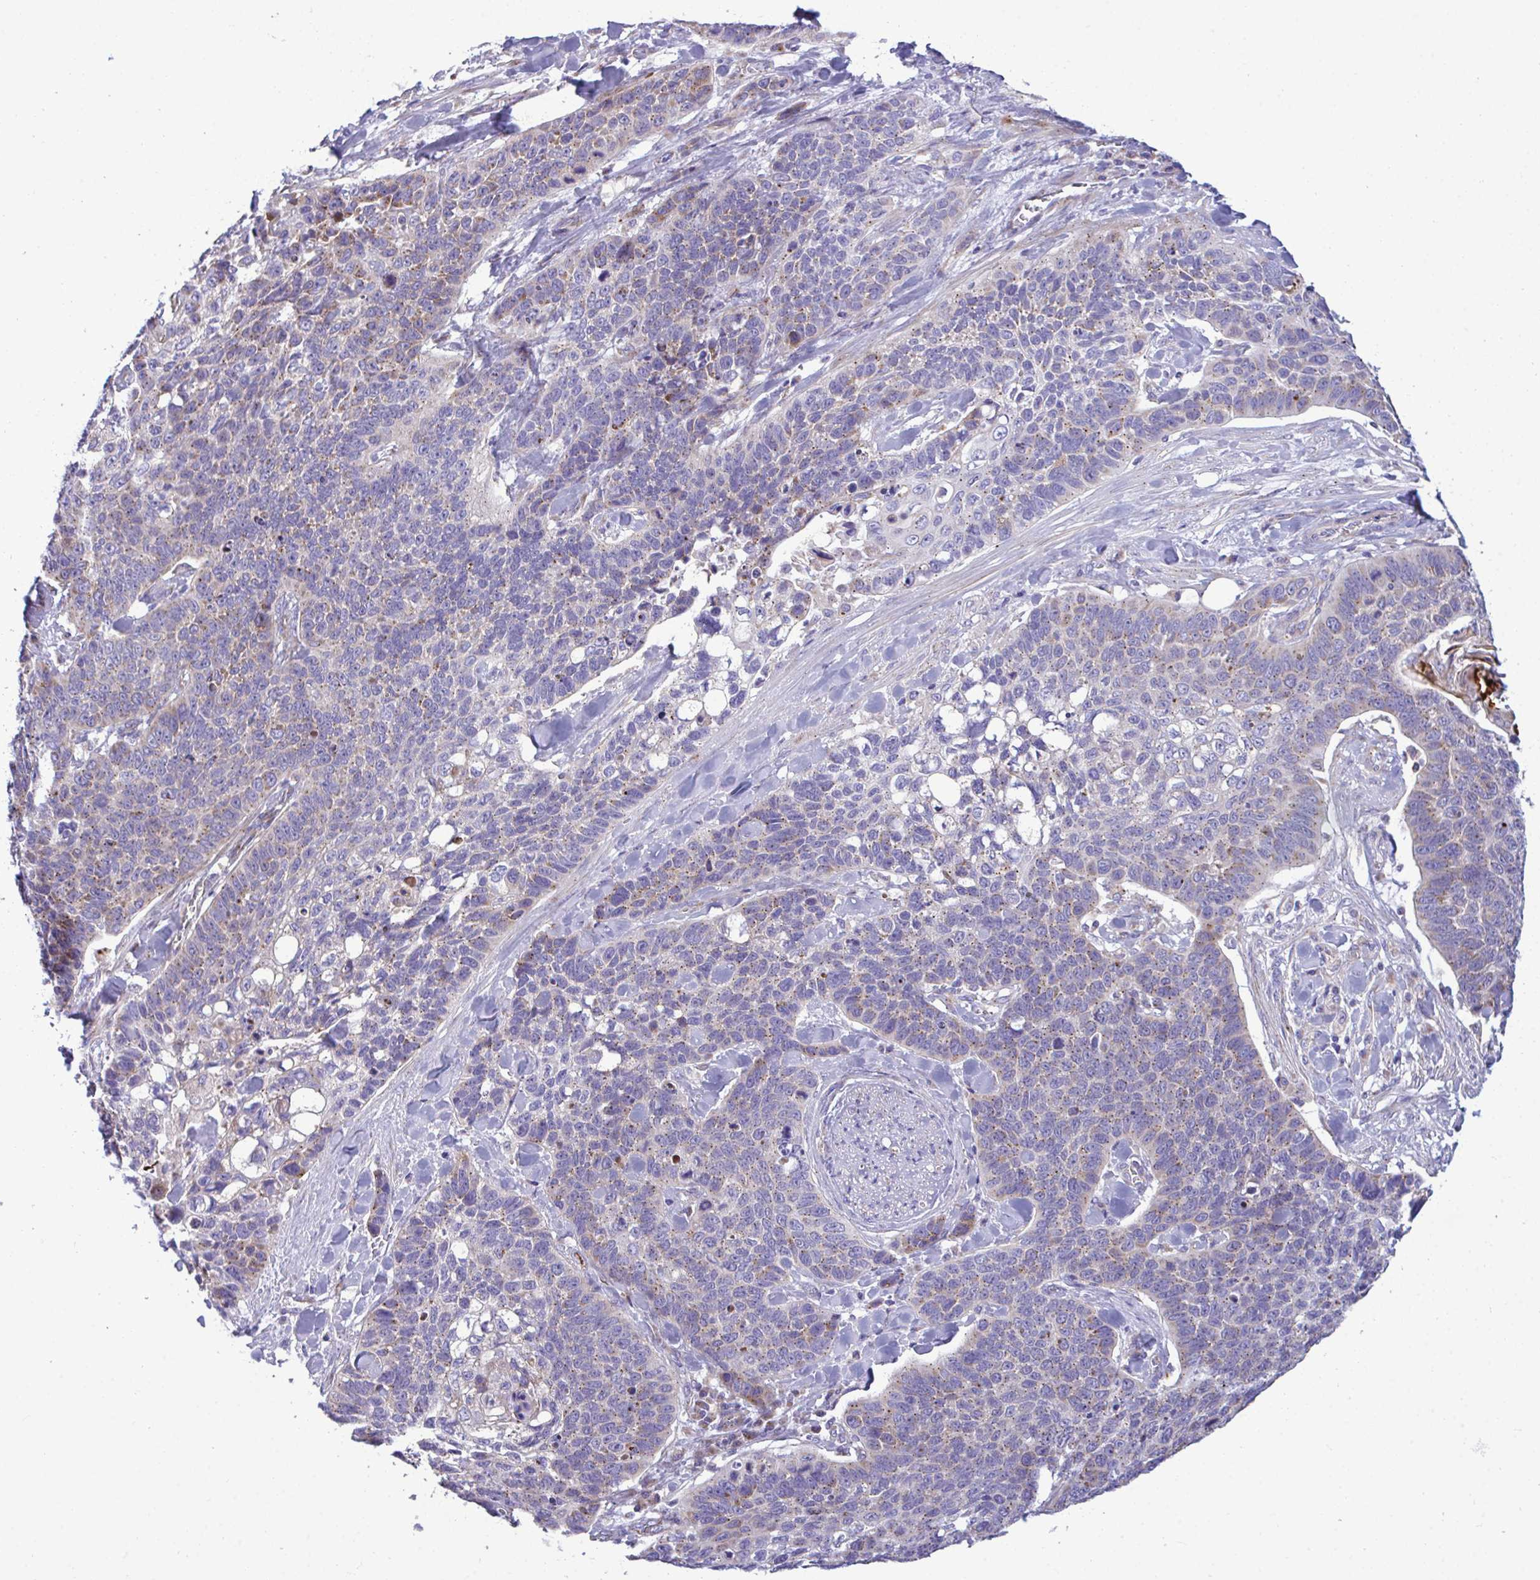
{"staining": {"intensity": "moderate", "quantity": "<25%", "location": "cytoplasmic/membranous"}, "tissue": "lung cancer", "cell_type": "Tumor cells", "image_type": "cancer", "snomed": [{"axis": "morphology", "description": "Squamous cell carcinoma, NOS"}, {"axis": "topography", "description": "Lung"}], "caption": "Immunohistochemistry staining of lung cancer (squamous cell carcinoma), which reveals low levels of moderate cytoplasmic/membranous expression in about <25% of tumor cells indicating moderate cytoplasmic/membranous protein positivity. The staining was performed using DAB (brown) for protein detection and nuclei were counterstained in hematoxylin (blue).", "gene": "MRPS16", "patient": {"sex": "male", "age": 62}}